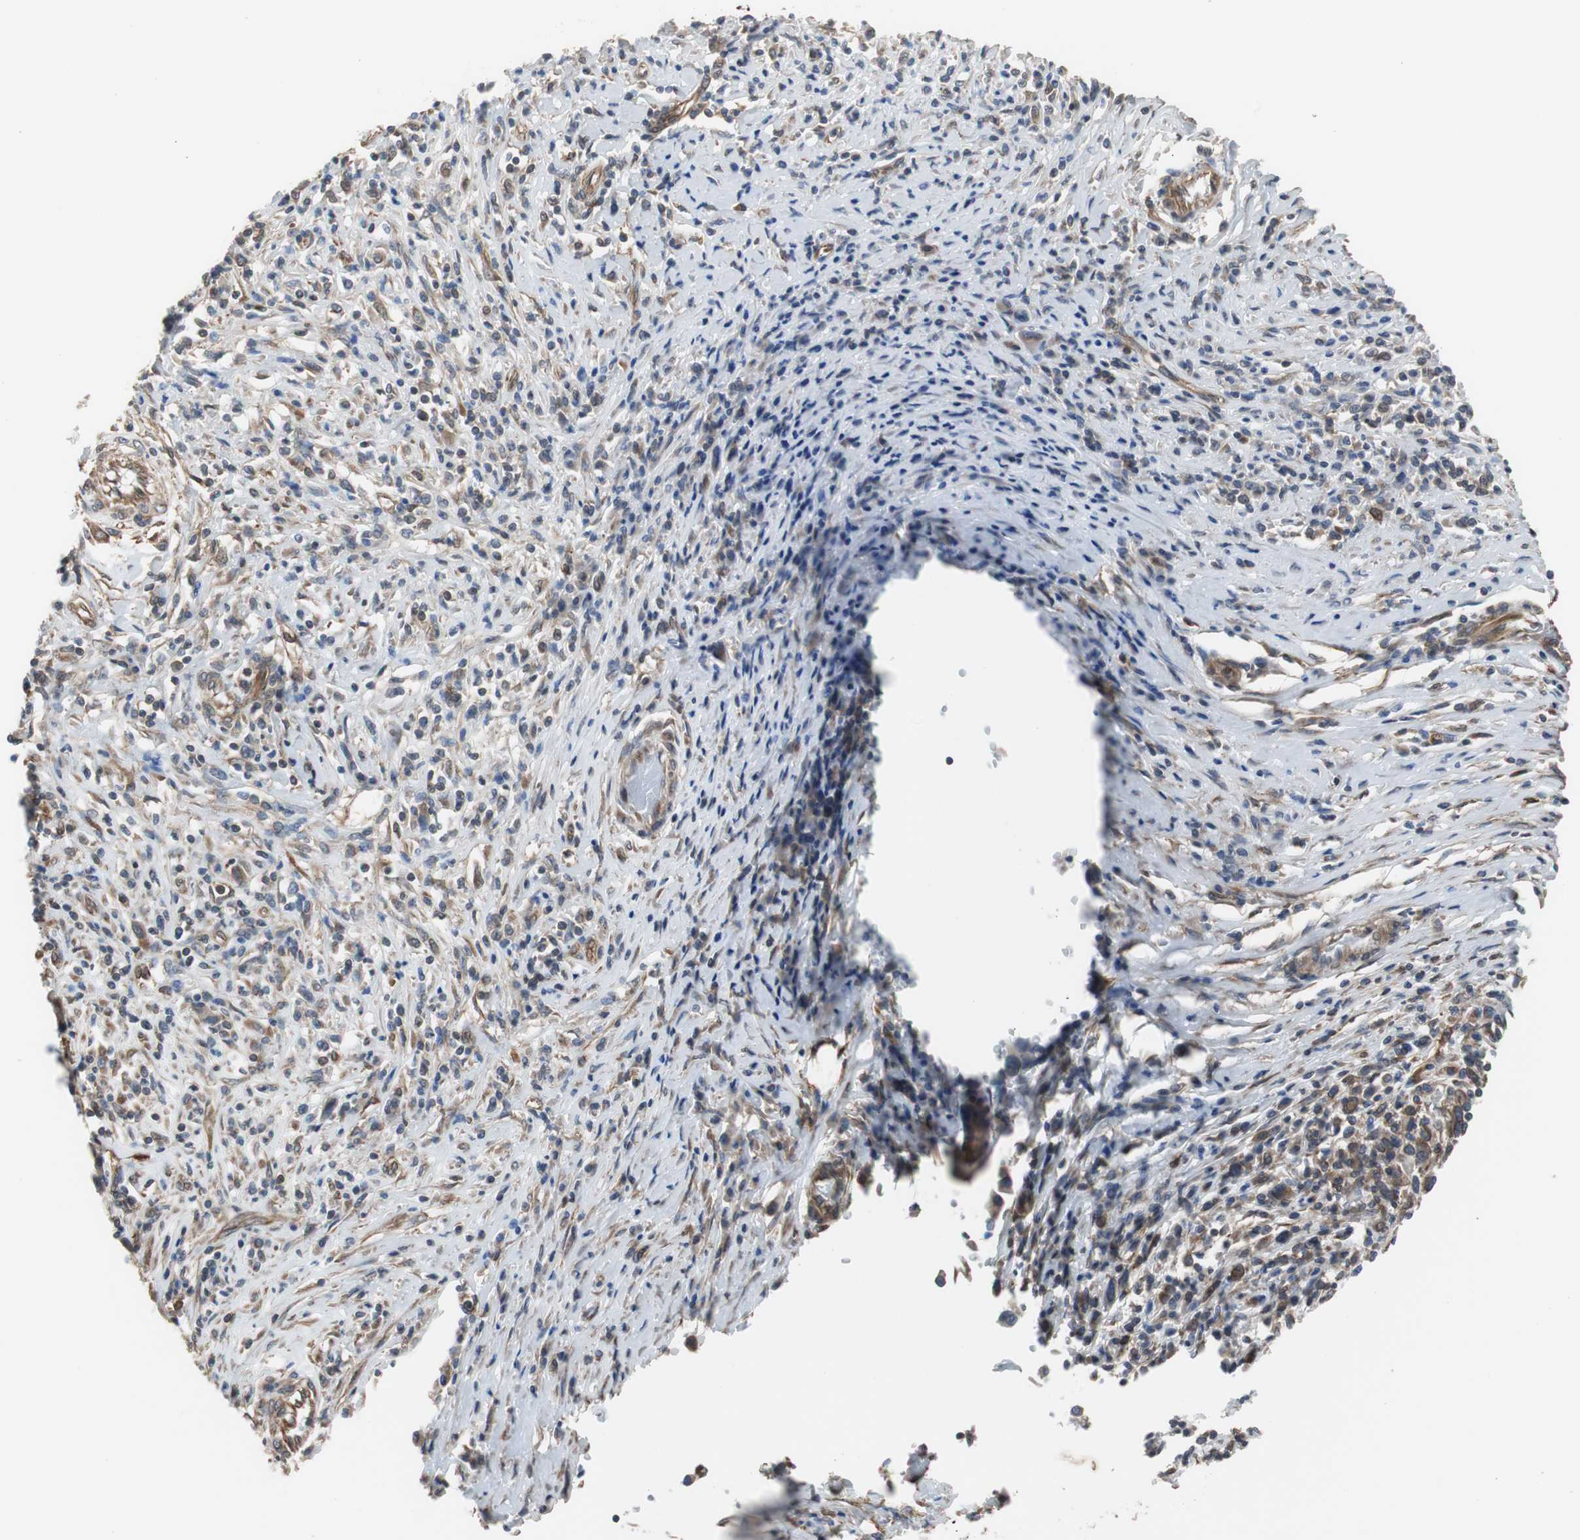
{"staining": {"intensity": "weak", "quantity": "25%-75%", "location": "cytoplasmic/membranous"}, "tissue": "melanoma", "cell_type": "Tumor cells", "image_type": "cancer", "snomed": [{"axis": "morphology", "description": "Malignant melanoma, Metastatic site"}, {"axis": "topography", "description": "Lymph node"}], "caption": "Melanoma was stained to show a protein in brown. There is low levels of weak cytoplasmic/membranous positivity in about 25%-75% of tumor cells. (DAB = brown stain, brightfield microscopy at high magnification).", "gene": "KIF3B", "patient": {"sex": "male", "age": 61}}